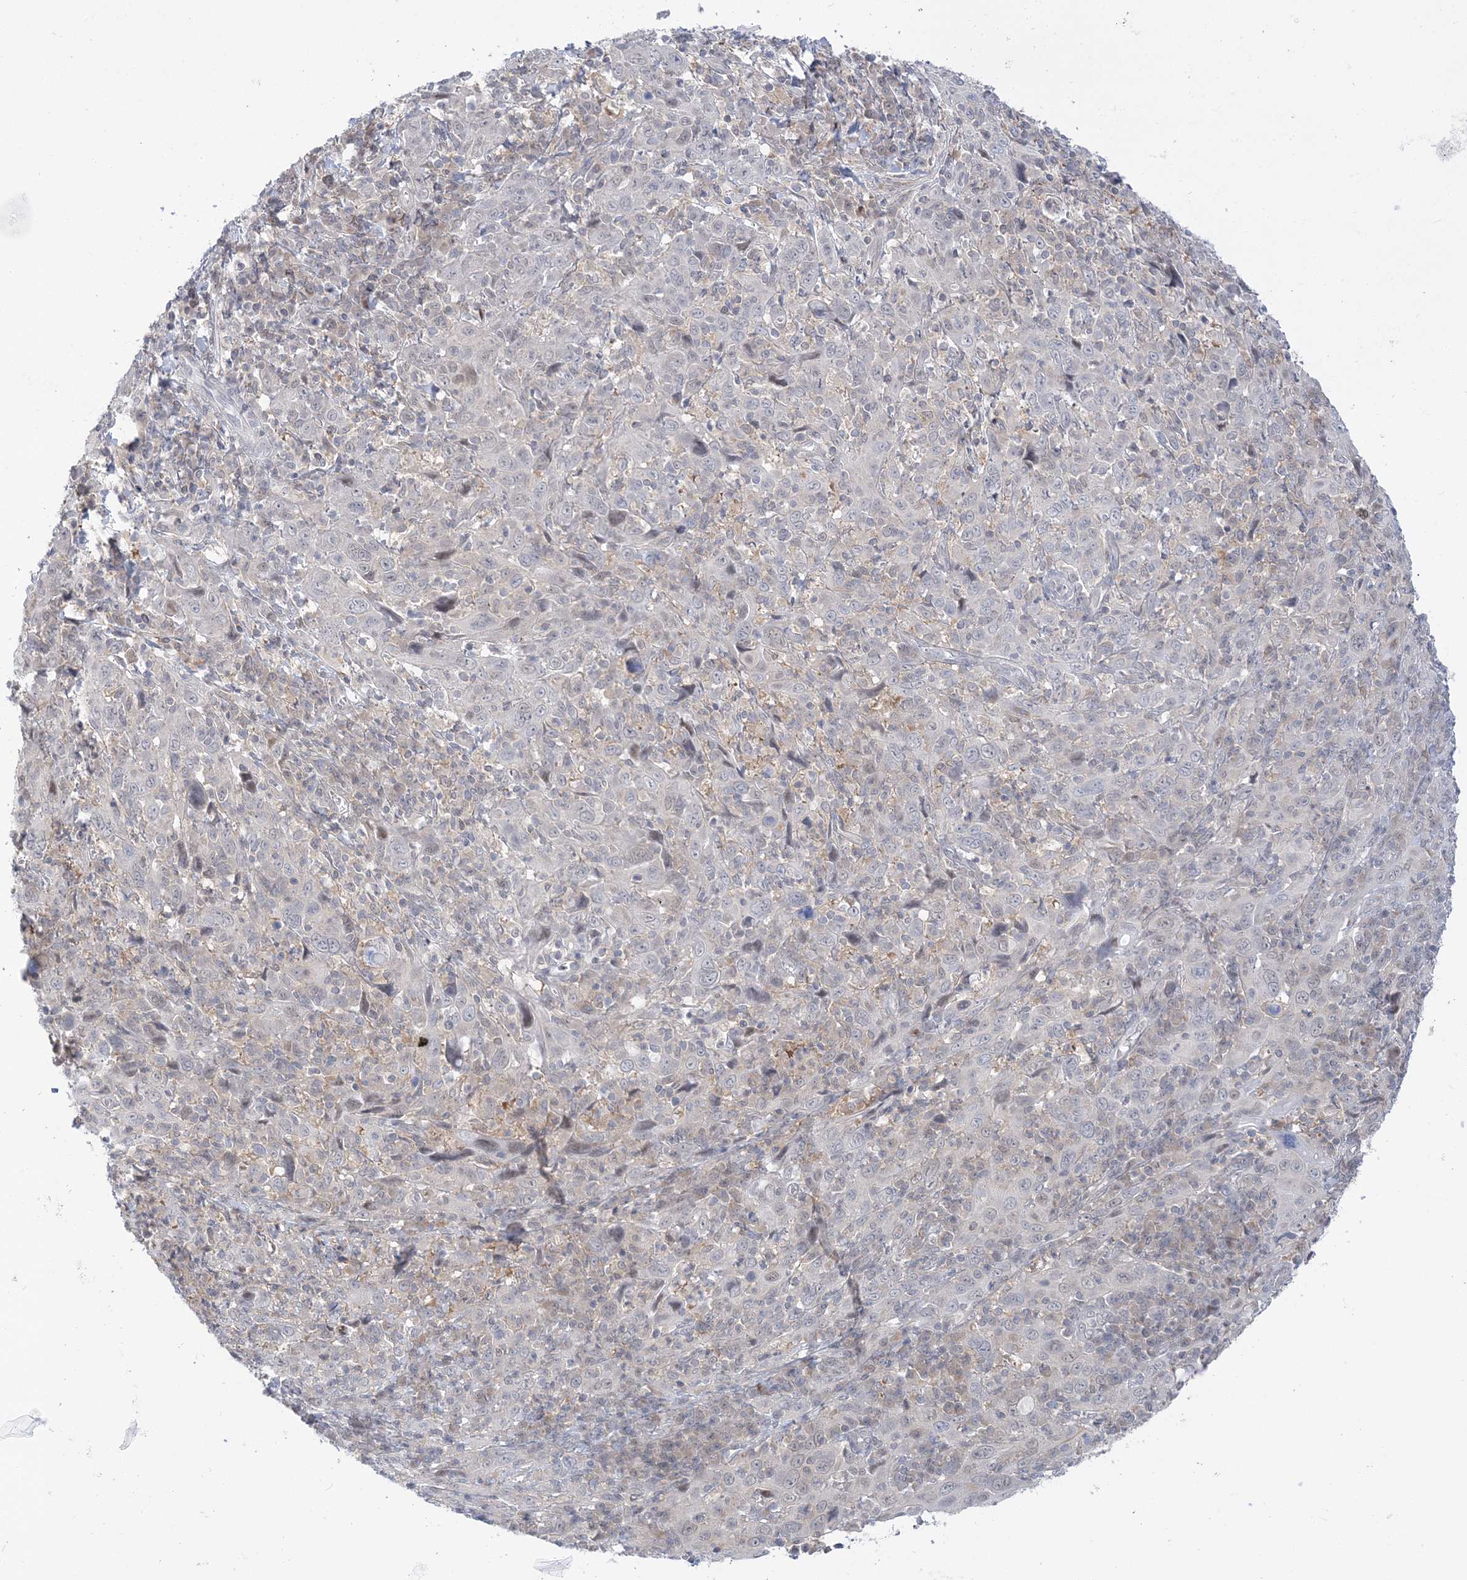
{"staining": {"intensity": "negative", "quantity": "none", "location": "none"}, "tissue": "cervical cancer", "cell_type": "Tumor cells", "image_type": "cancer", "snomed": [{"axis": "morphology", "description": "Squamous cell carcinoma, NOS"}, {"axis": "topography", "description": "Cervix"}], "caption": "Human cervical cancer (squamous cell carcinoma) stained for a protein using IHC demonstrates no staining in tumor cells.", "gene": "THADA", "patient": {"sex": "female", "age": 46}}